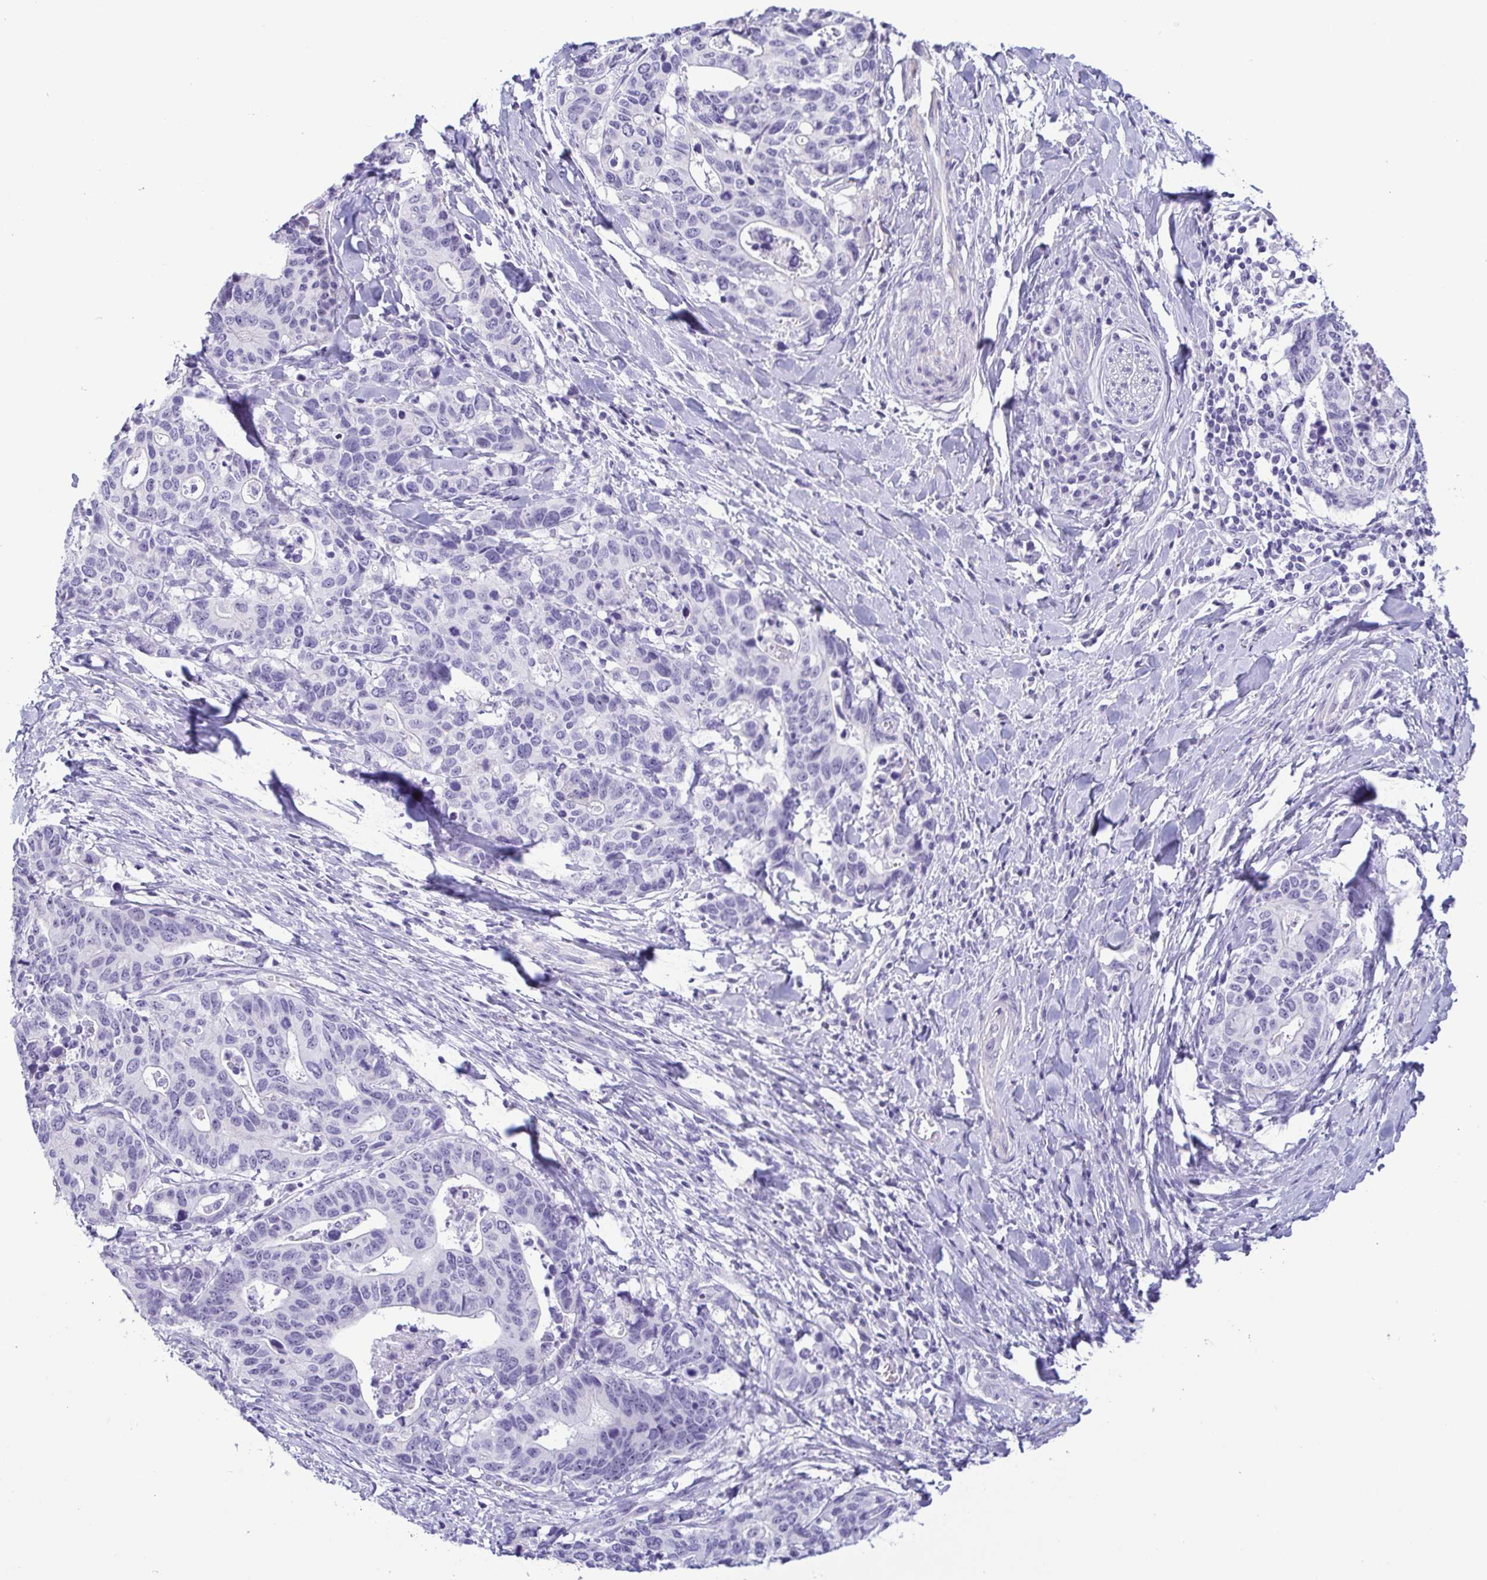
{"staining": {"intensity": "negative", "quantity": "none", "location": "none"}, "tissue": "stomach cancer", "cell_type": "Tumor cells", "image_type": "cancer", "snomed": [{"axis": "morphology", "description": "Adenocarcinoma, NOS"}, {"axis": "topography", "description": "Stomach, upper"}], "caption": "Immunohistochemistry of human stomach cancer shows no staining in tumor cells. (Brightfield microscopy of DAB immunohistochemistry at high magnification).", "gene": "MYL7", "patient": {"sex": "female", "age": 67}}